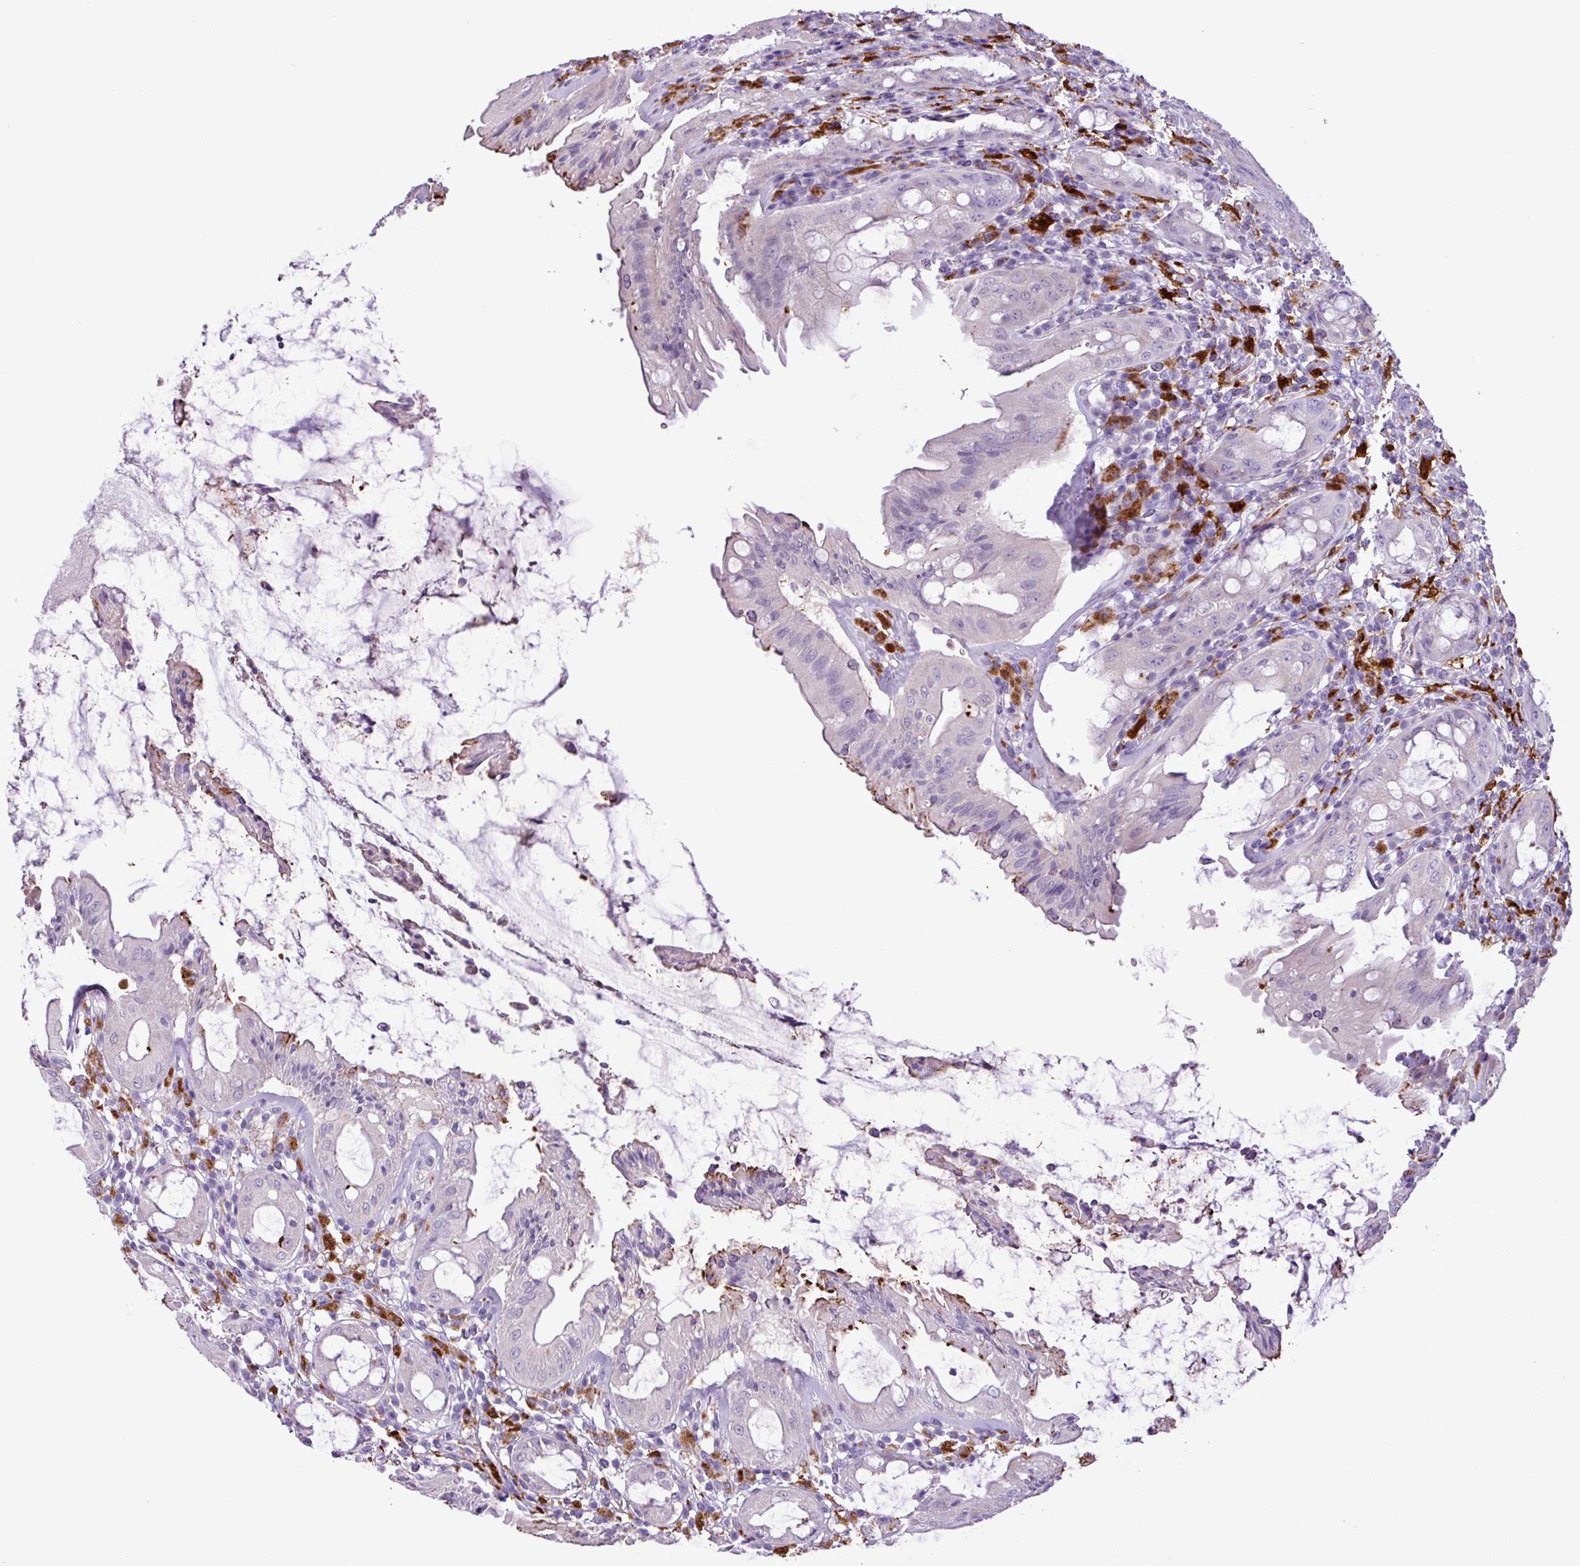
{"staining": {"intensity": "negative", "quantity": "none", "location": "none"}, "tissue": "rectum", "cell_type": "Glandular cells", "image_type": "normal", "snomed": [{"axis": "morphology", "description": "Normal tissue, NOS"}, {"axis": "topography", "description": "Rectum"}], "caption": "DAB immunohistochemical staining of benign human rectum displays no significant positivity in glandular cells. (IHC, brightfield microscopy, high magnification).", "gene": "TMEM200C", "patient": {"sex": "female", "age": 57}}